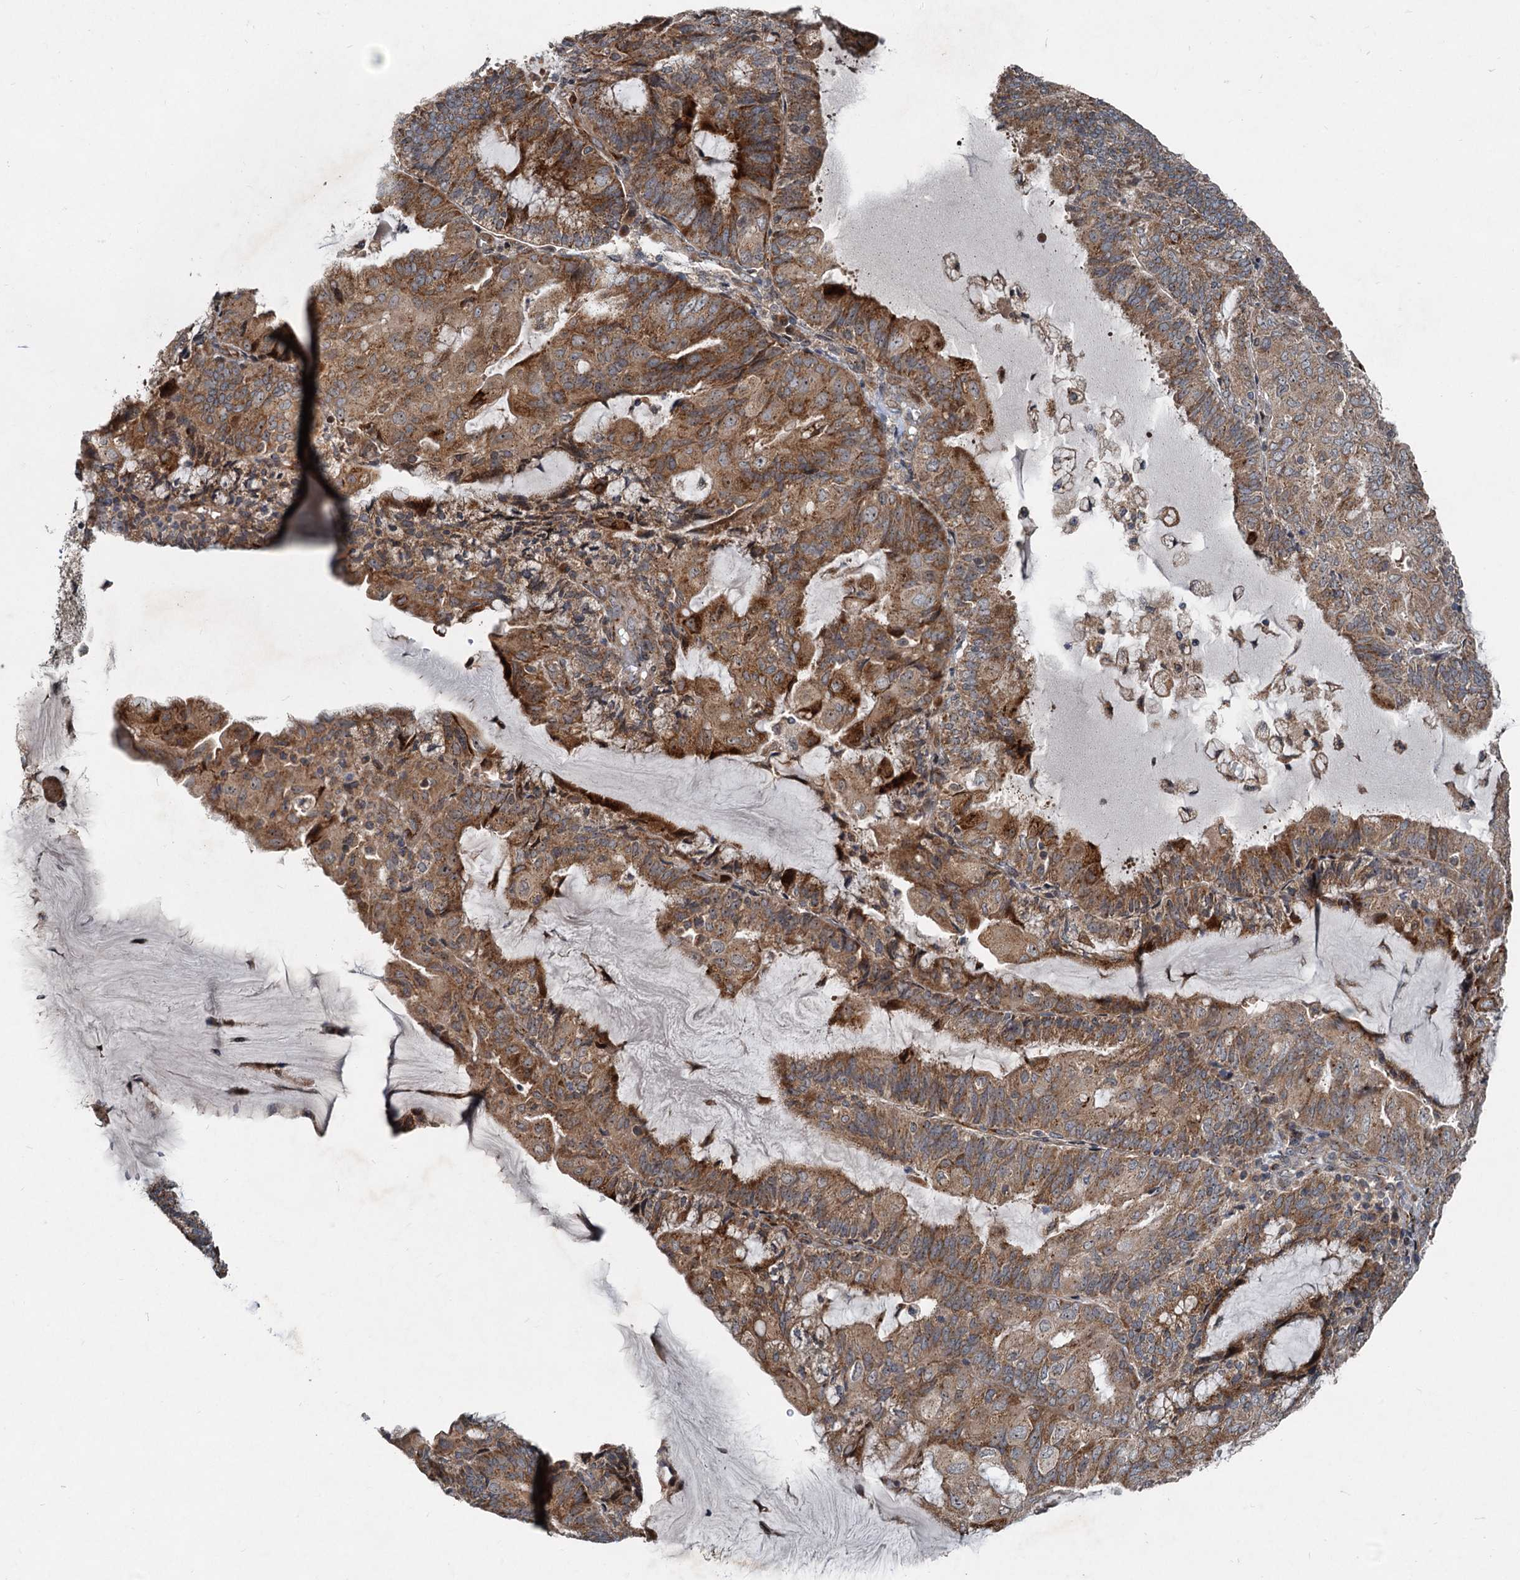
{"staining": {"intensity": "moderate", "quantity": ">75%", "location": "cytoplasmic/membranous"}, "tissue": "endometrial cancer", "cell_type": "Tumor cells", "image_type": "cancer", "snomed": [{"axis": "morphology", "description": "Adenocarcinoma, NOS"}, {"axis": "topography", "description": "Endometrium"}], "caption": "A brown stain shows moderate cytoplasmic/membranous expression of a protein in adenocarcinoma (endometrial) tumor cells. Using DAB (brown) and hematoxylin (blue) stains, captured at high magnification using brightfield microscopy.", "gene": "CEP68", "patient": {"sex": "female", "age": 81}}